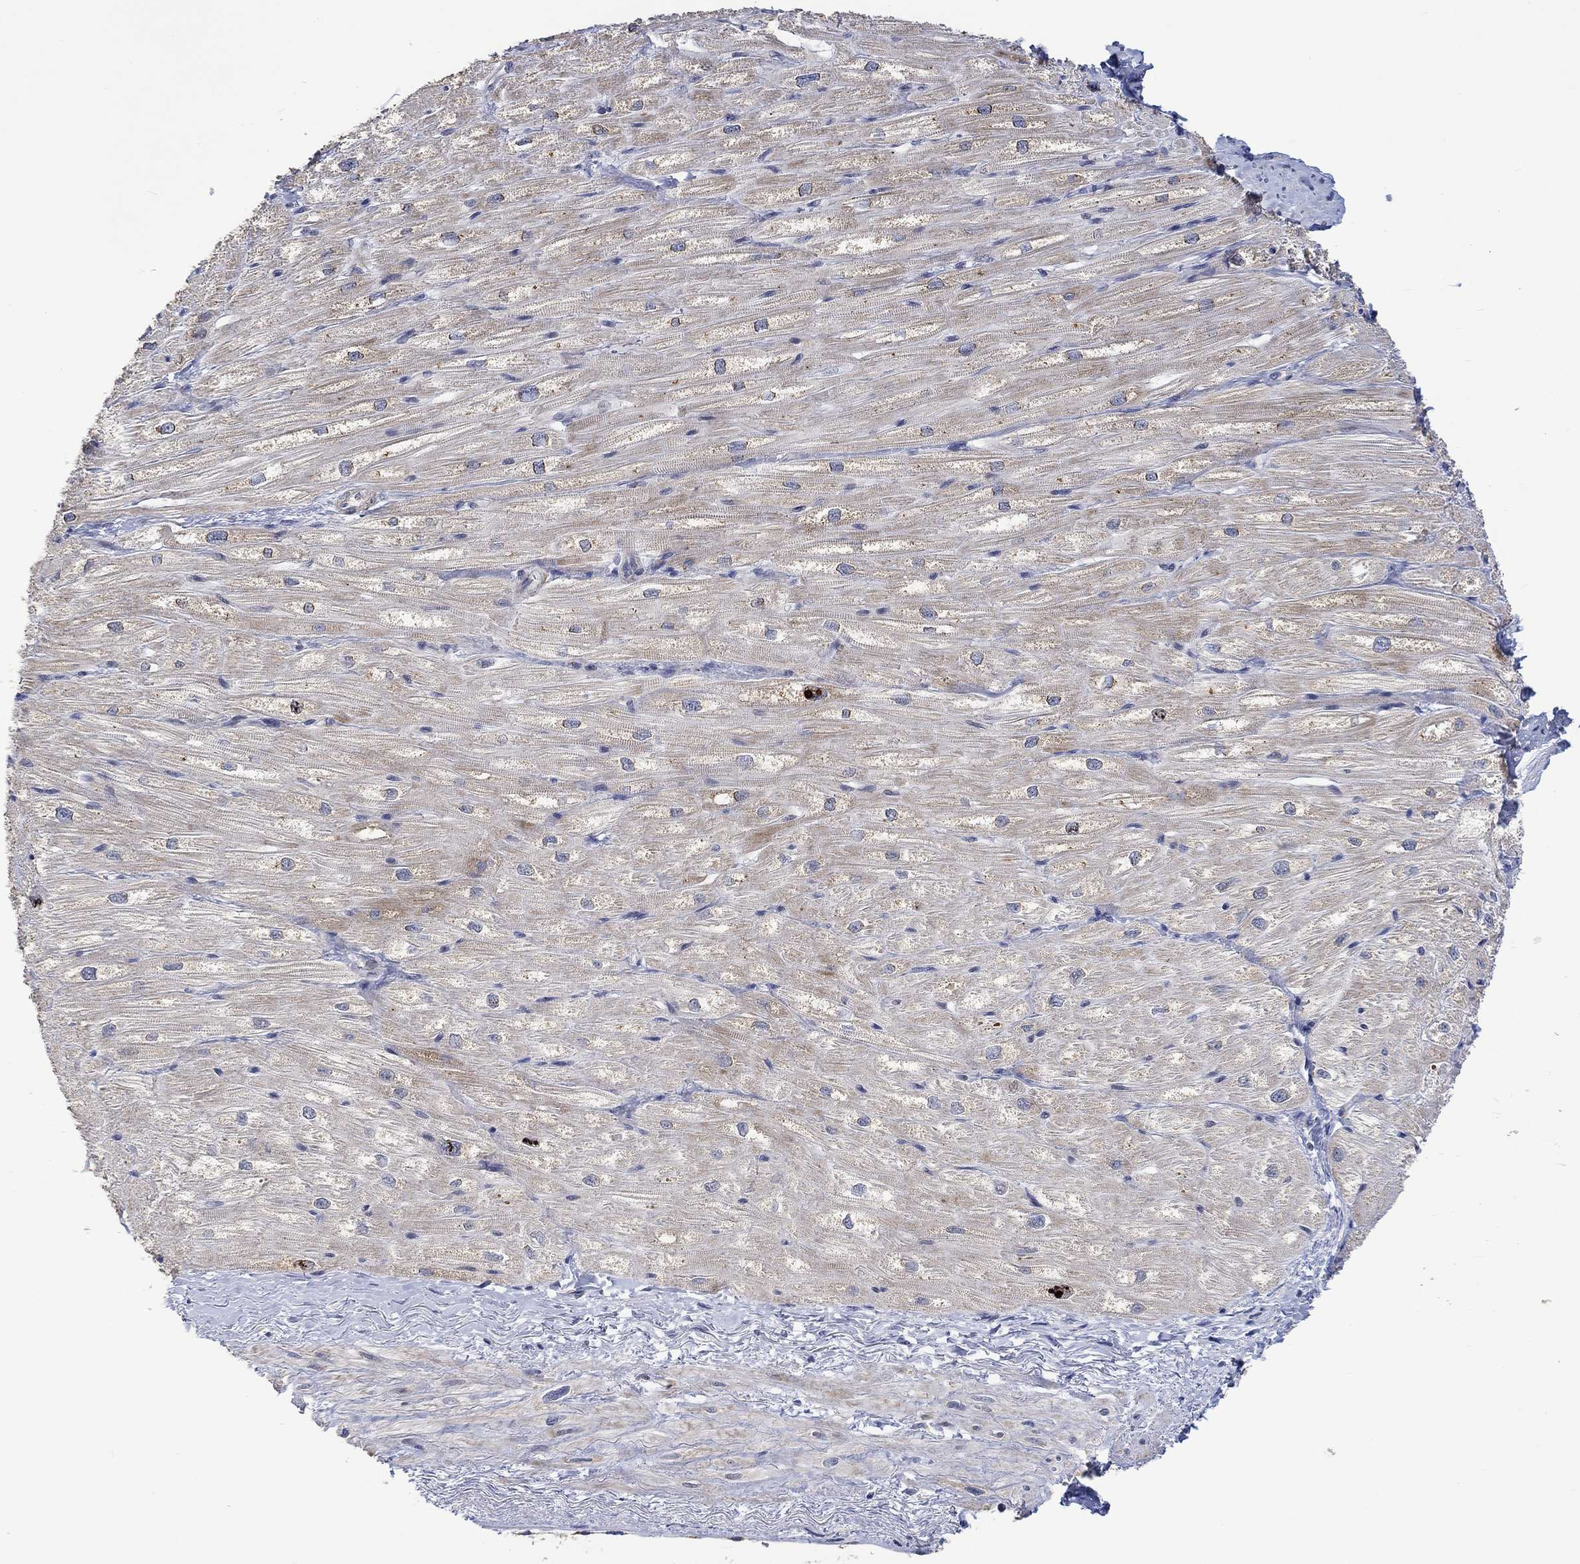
{"staining": {"intensity": "weak", "quantity": "<25%", "location": "cytoplasmic/membranous"}, "tissue": "heart muscle", "cell_type": "Cardiomyocytes", "image_type": "normal", "snomed": [{"axis": "morphology", "description": "Normal tissue, NOS"}, {"axis": "topography", "description": "Heart"}], "caption": "Immunohistochemistry photomicrograph of benign human heart muscle stained for a protein (brown), which exhibits no staining in cardiomyocytes.", "gene": "SLC48A1", "patient": {"sex": "male", "age": 57}}